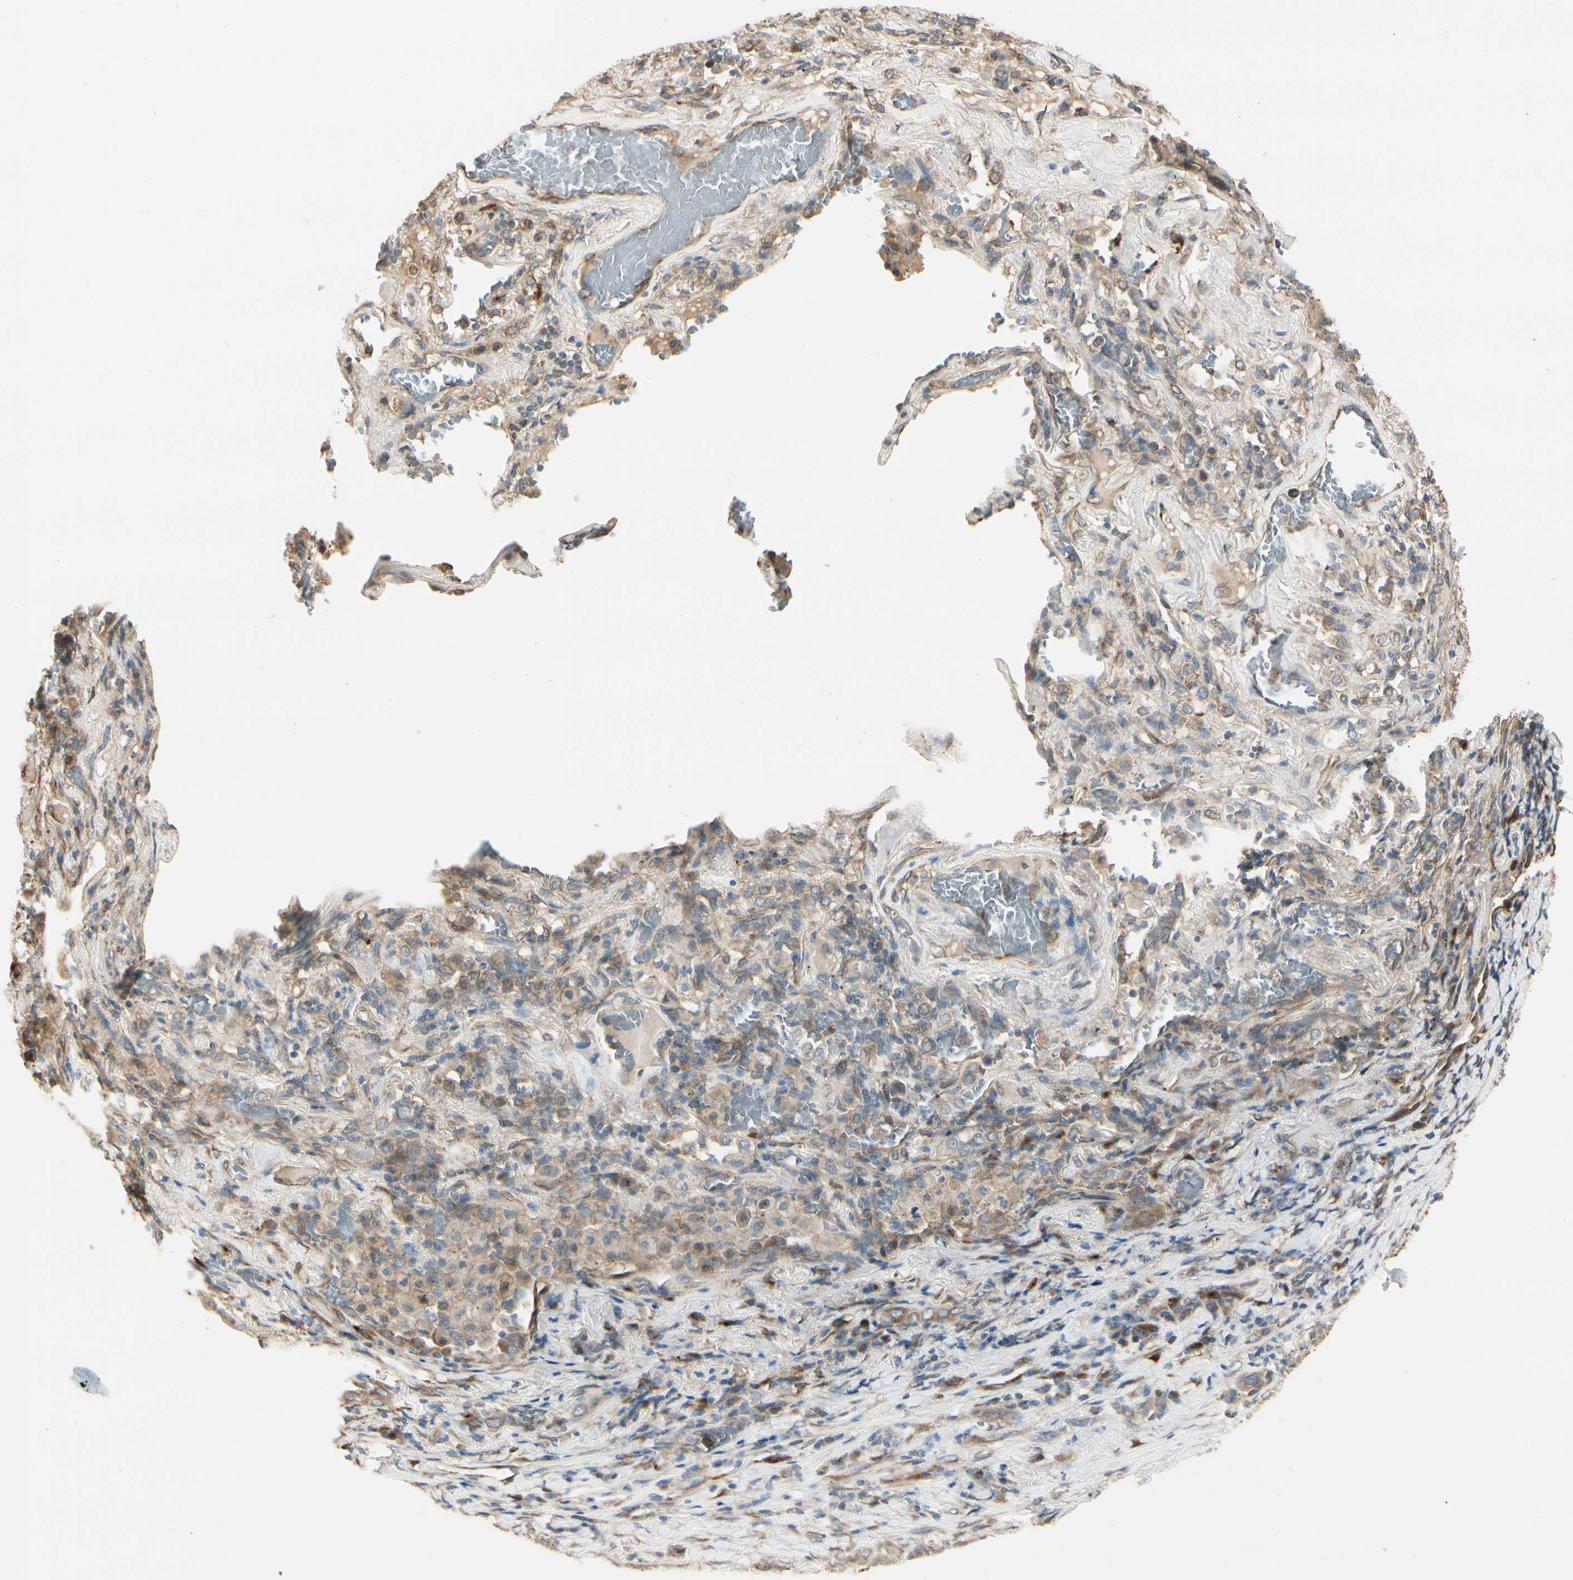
{"staining": {"intensity": "weak", "quantity": ">75%", "location": "cytoplasmic/membranous"}, "tissue": "lung cancer", "cell_type": "Tumor cells", "image_type": "cancer", "snomed": [{"axis": "morphology", "description": "Squamous cell carcinoma, NOS"}, {"axis": "topography", "description": "Lung"}], "caption": "Protein staining of squamous cell carcinoma (lung) tissue shows weak cytoplasmic/membranous positivity in approximately >75% of tumor cells.", "gene": "NUCB2", "patient": {"sex": "male", "age": 57}}